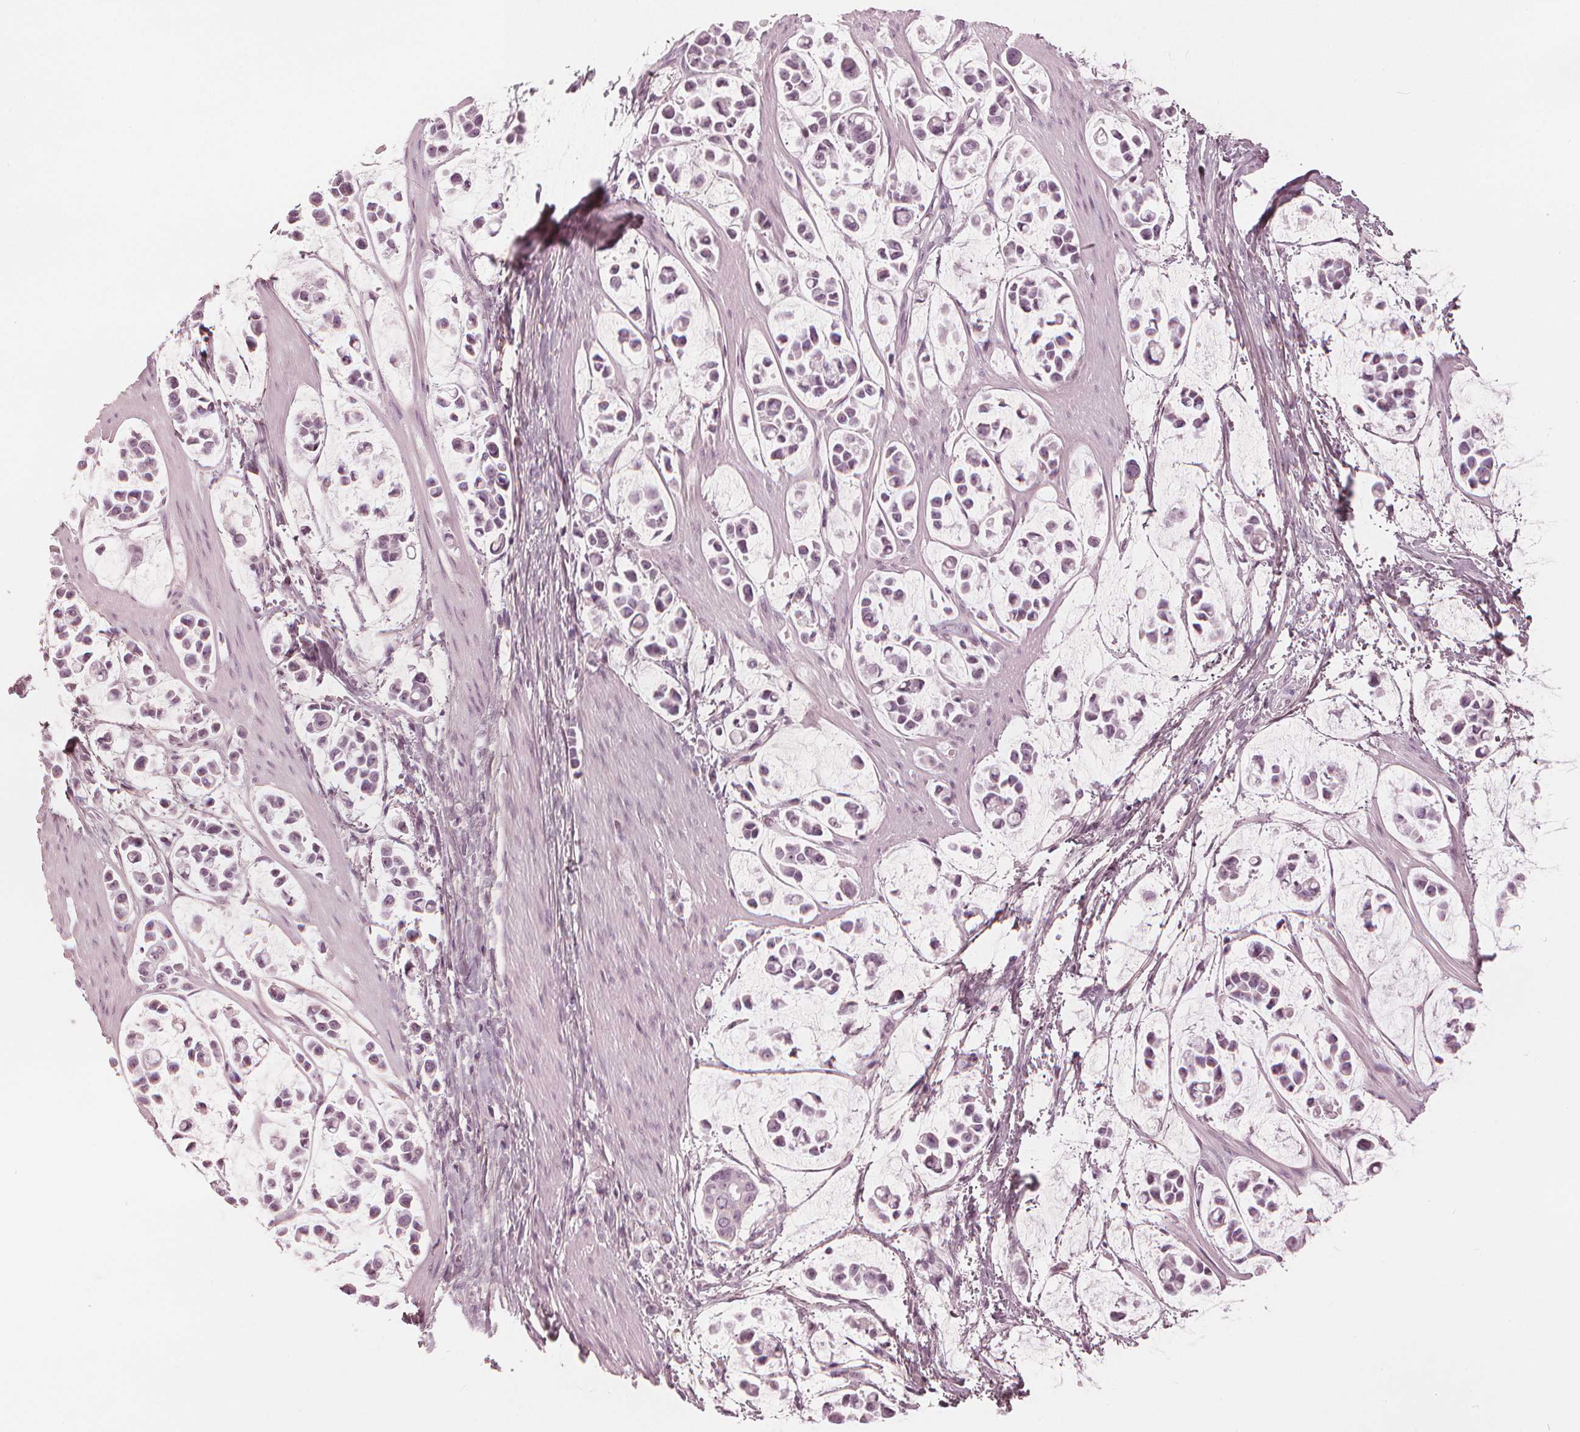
{"staining": {"intensity": "negative", "quantity": "none", "location": "none"}, "tissue": "stomach cancer", "cell_type": "Tumor cells", "image_type": "cancer", "snomed": [{"axis": "morphology", "description": "Adenocarcinoma, NOS"}, {"axis": "topography", "description": "Stomach"}], "caption": "High power microscopy histopathology image of an immunohistochemistry (IHC) histopathology image of stomach cancer (adenocarcinoma), revealing no significant staining in tumor cells. The staining was performed using DAB (3,3'-diaminobenzidine) to visualize the protein expression in brown, while the nuclei were stained in blue with hematoxylin (Magnification: 20x).", "gene": "PAEP", "patient": {"sex": "male", "age": 82}}